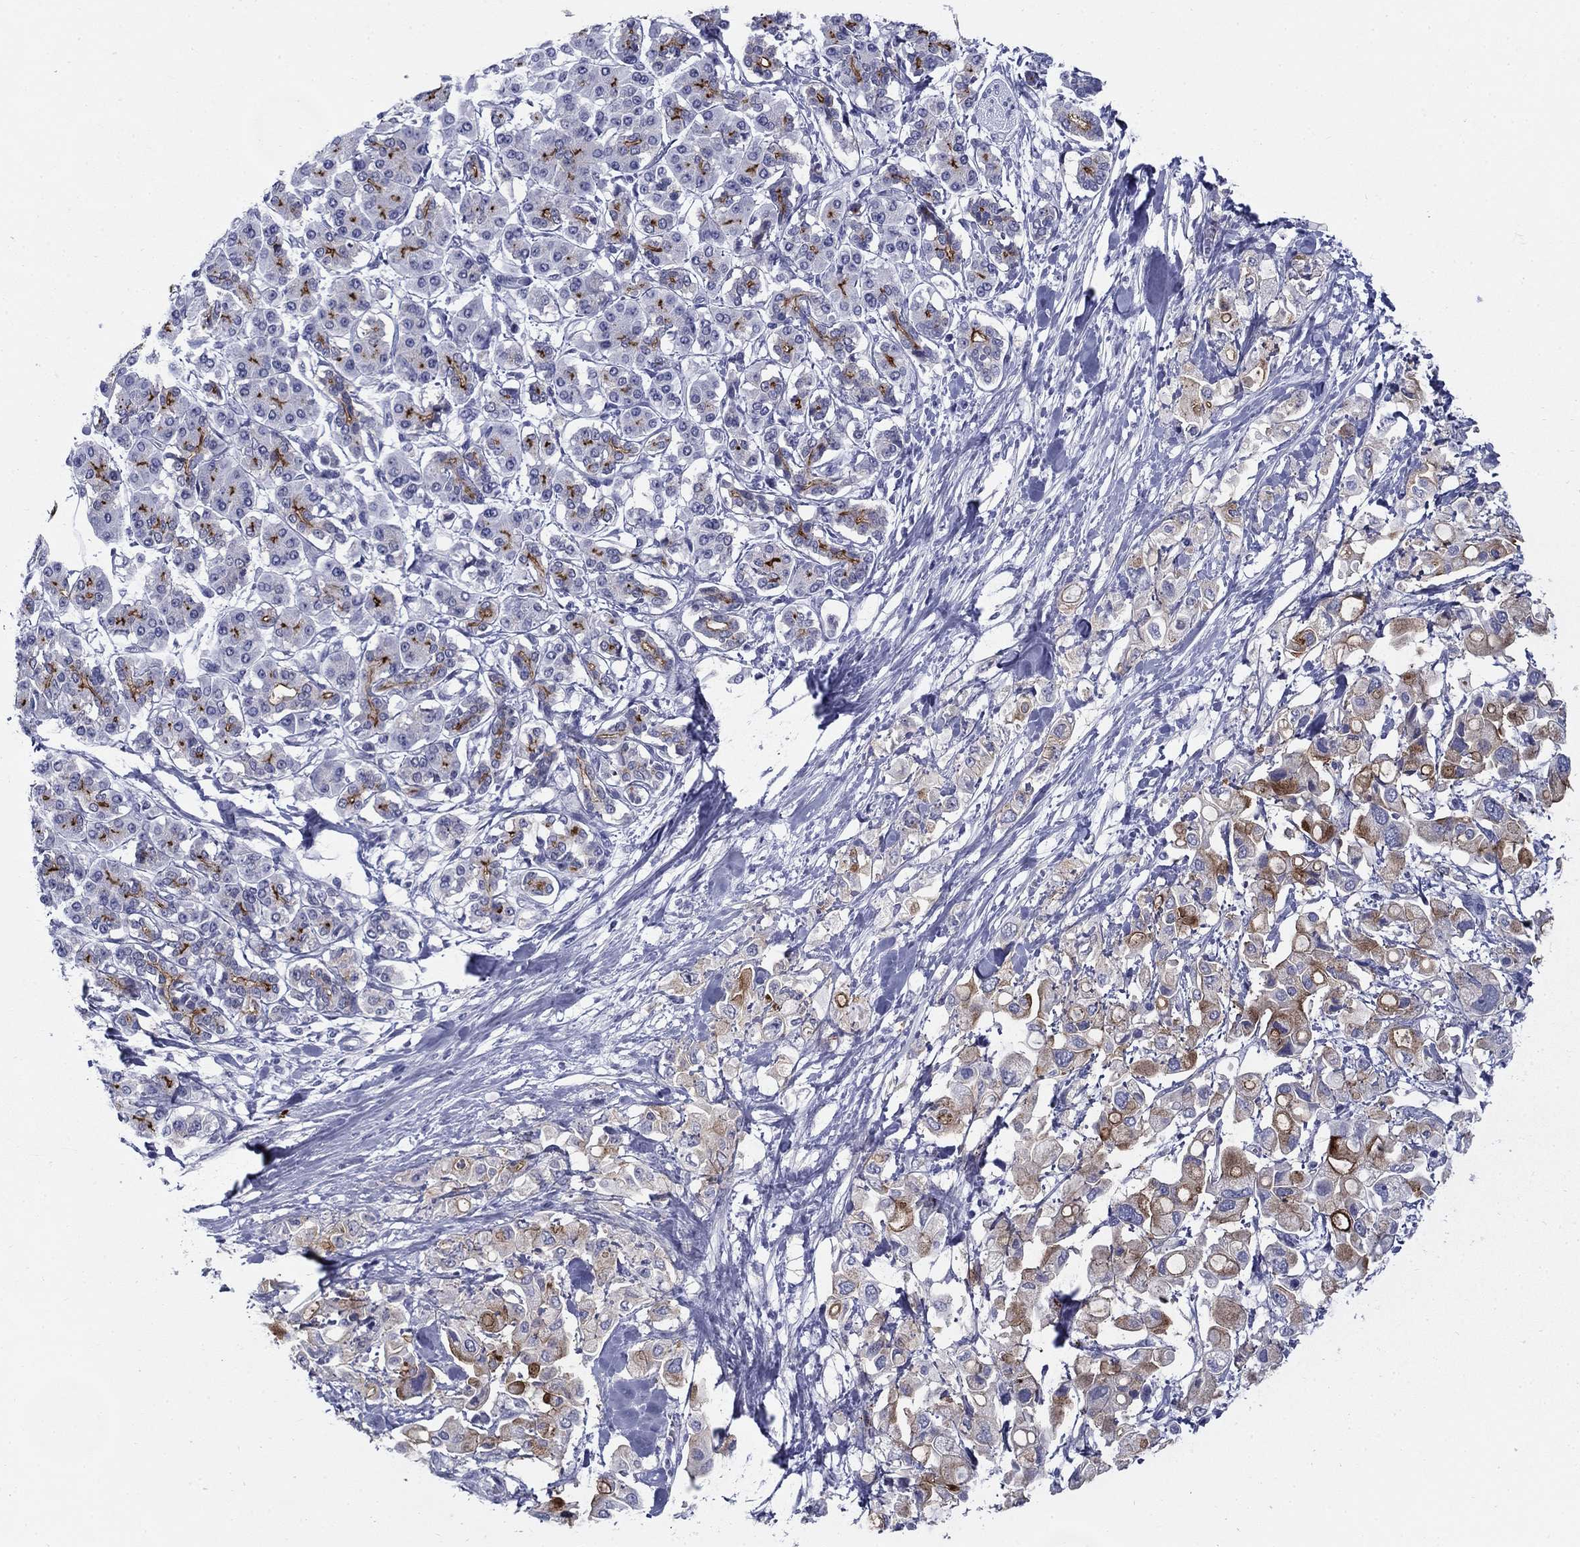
{"staining": {"intensity": "strong", "quantity": "25%-75%", "location": "cytoplasmic/membranous"}, "tissue": "pancreatic cancer", "cell_type": "Tumor cells", "image_type": "cancer", "snomed": [{"axis": "morphology", "description": "Adenocarcinoma, NOS"}, {"axis": "topography", "description": "Pancreas"}], "caption": "The image displays staining of pancreatic cancer (adenocarcinoma), revealing strong cytoplasmic/membranous protein positivity (brown color) within tumor cells.", "gene": "C4orf19", "patient": {"sex": "female", "age": 56}}